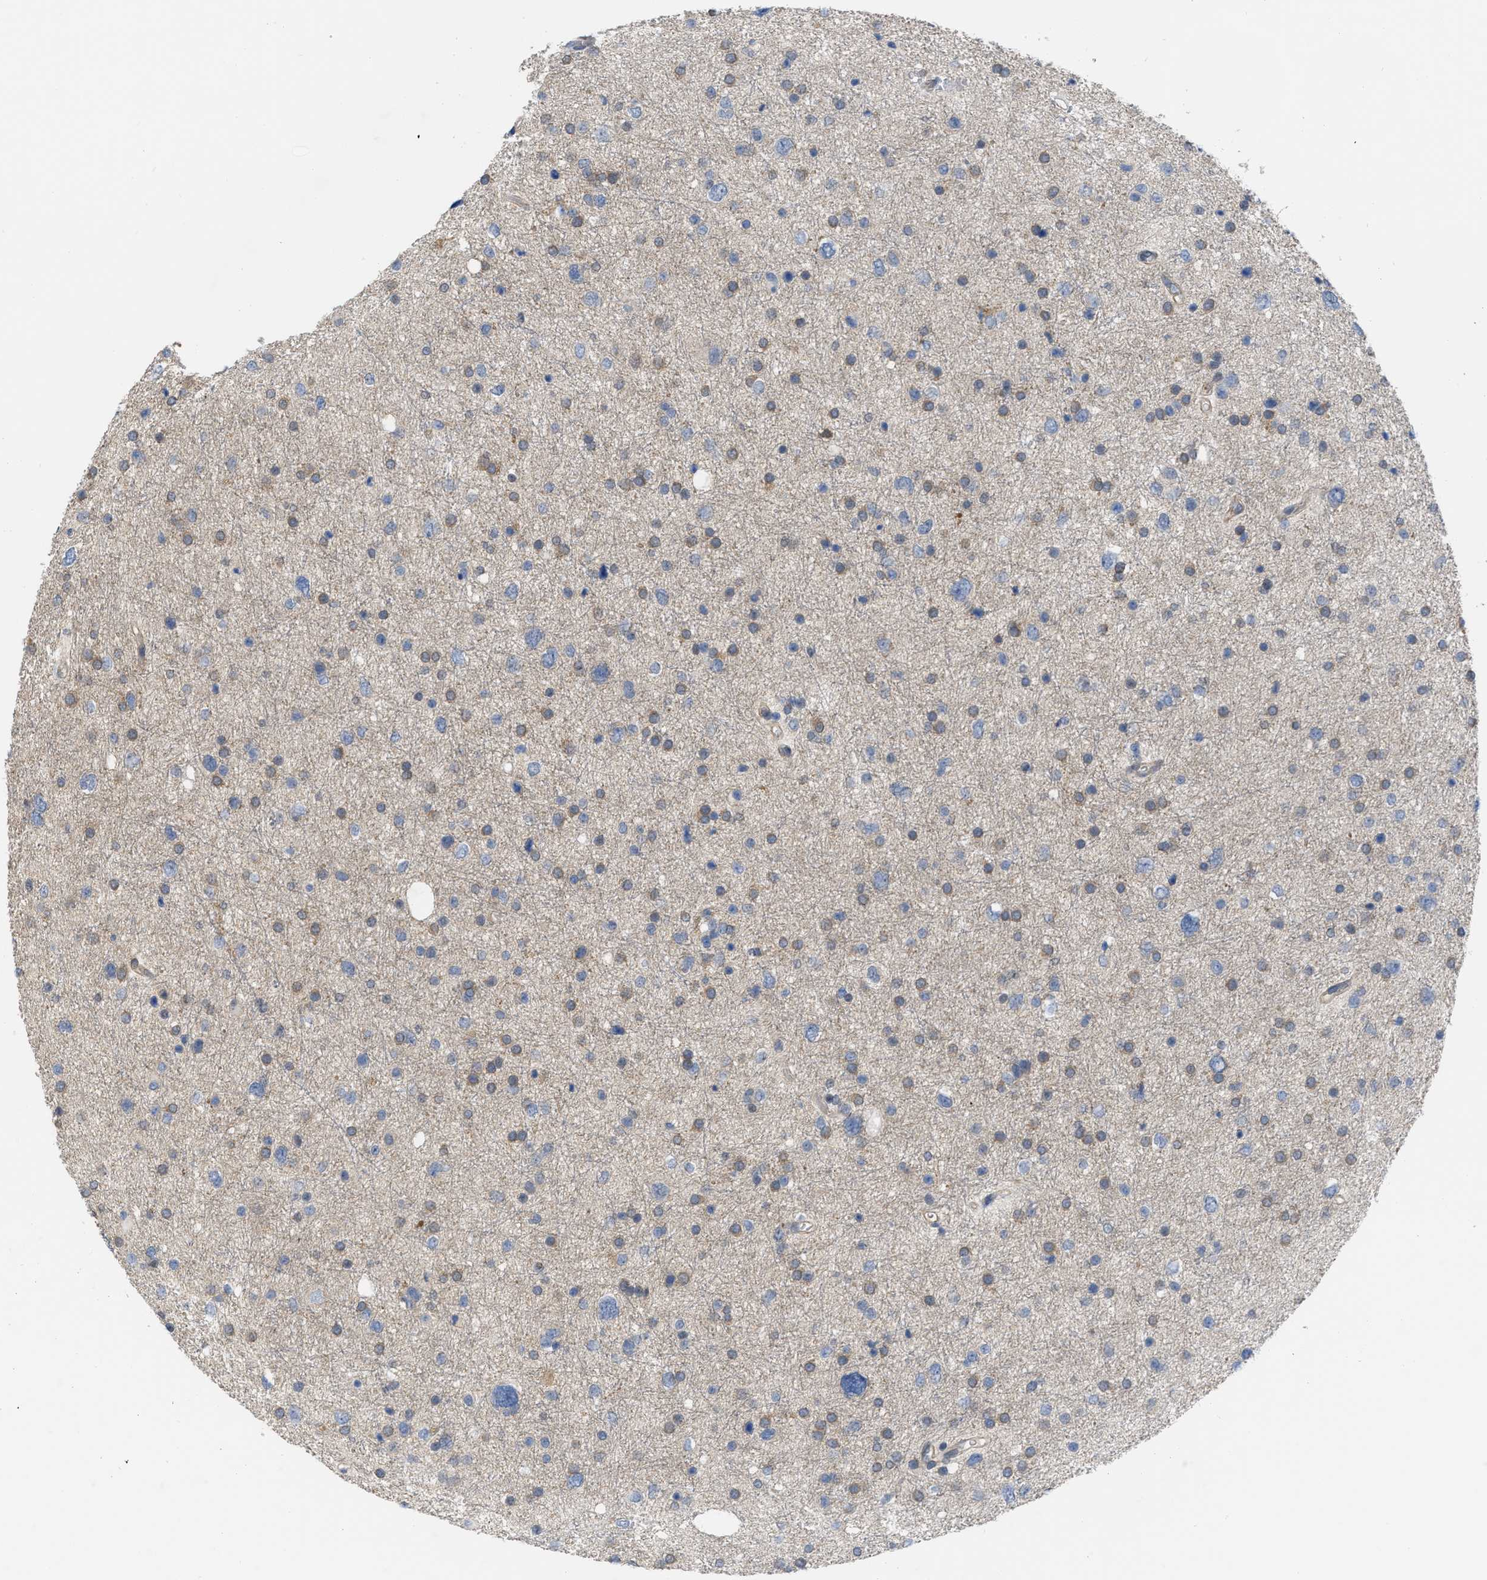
{"staining": {"intensity": "weak", "quantity": "<25%", "location": "cytoplasmic/membranous"}, "tissue": "glioma", "cell_type": "Tumor cells", "image_type": "cancer", "snomed": [{"axis": "morphology", "description": "Glioma, malignant, Low grade"}, {"axis": "topography", "description": "Brain"}], "caption": "Human malignant glioma (low-grade) stained for a protein using immunohistochemistry (IHC) demonstrates no positivity in tumor cells.", "gene": "NAPEPLD", "patient": {"sex": "female", "age": 37}}